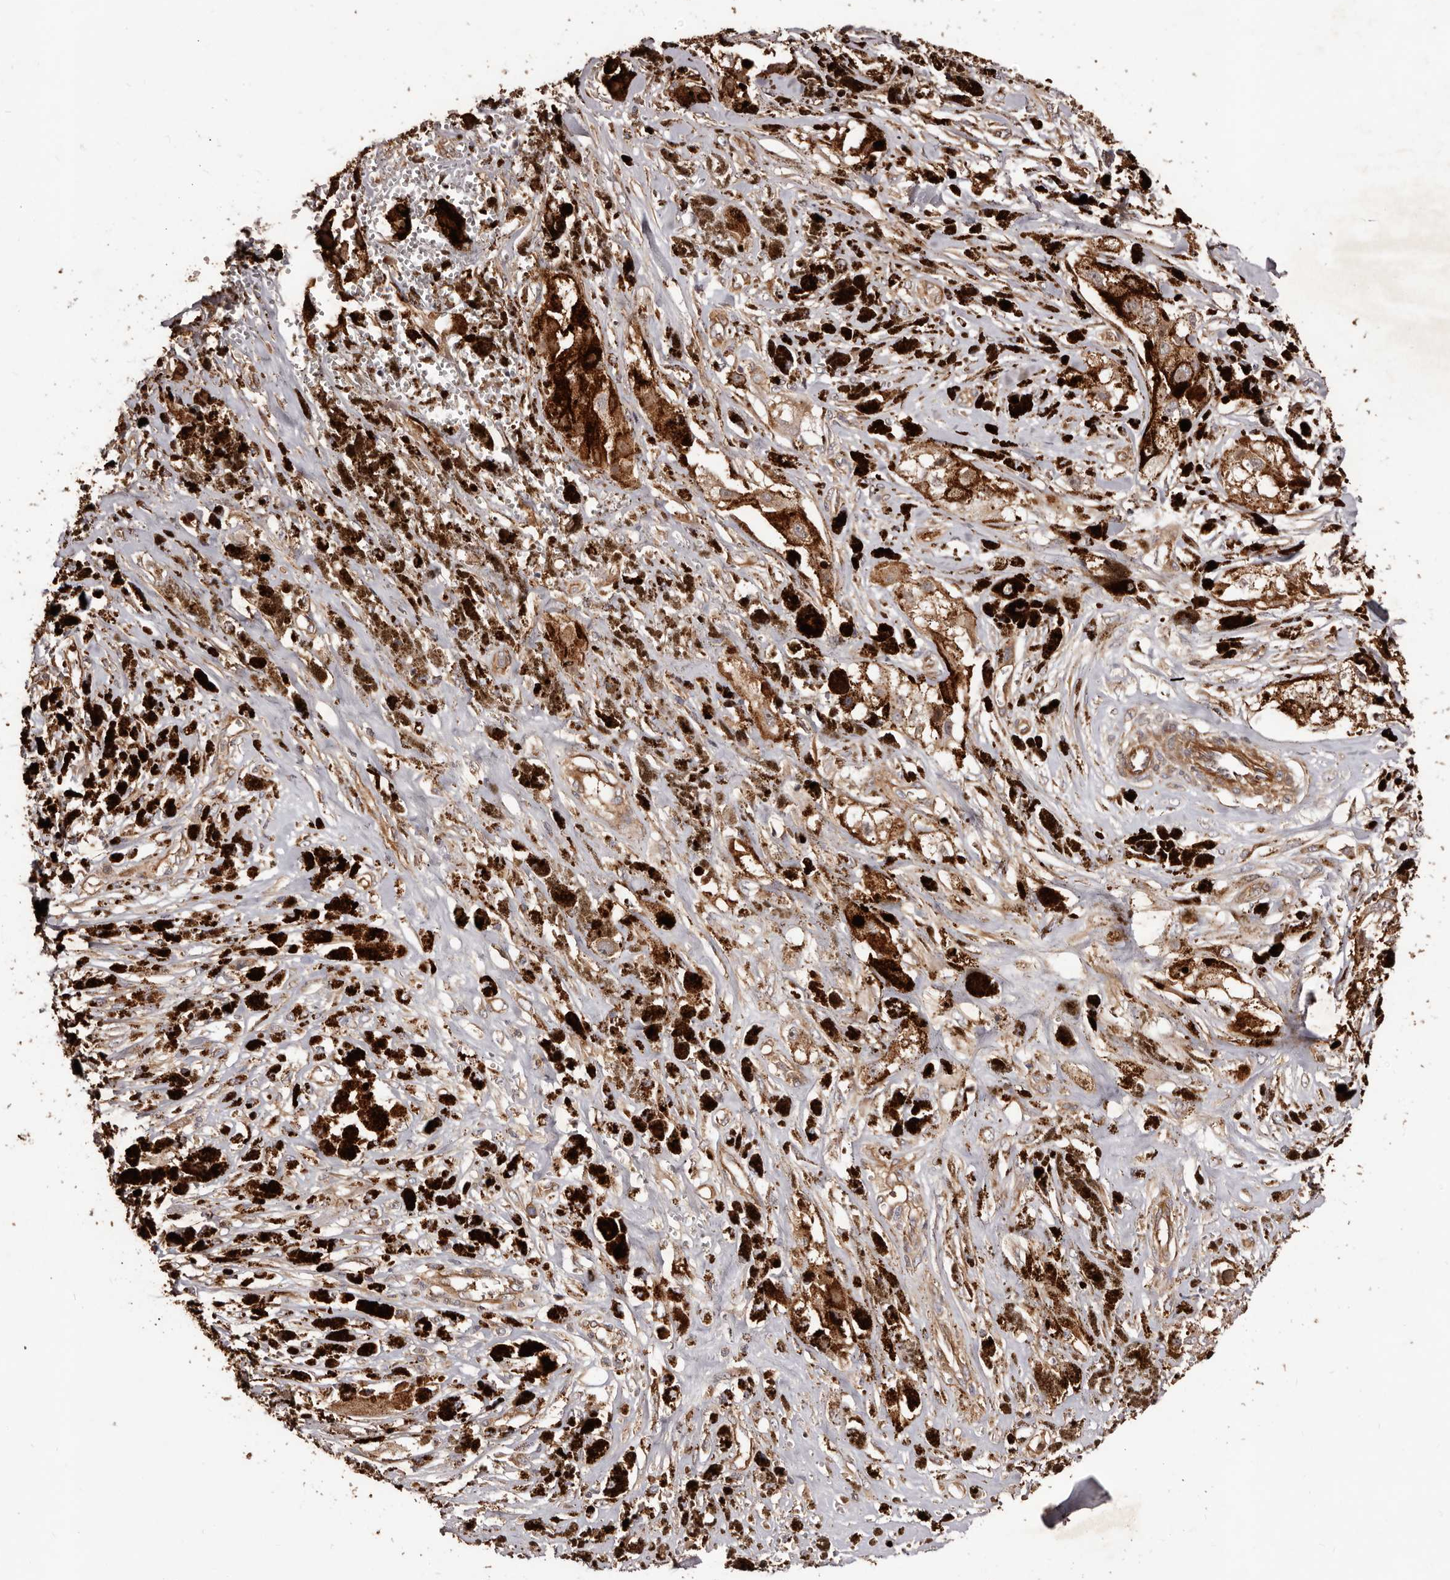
{"staining": {"intensity": "weak", "quantity": ">75%", "location": "cytoplasmic/membranous"}, "tissue": "melanoma", "cell_type": "Tumor cells", "image_type": "cancer", "snomed": [{"axis": "morphology", "description": "Malignant melanoma, NOS"}, {"axis": "topography", "description": "Skin"}], "caption": "Human malignant melanoma stained with a protein marker demonstrates weak staining in tumor cells.", "gene": "GTPBP1", "patient": {"sex": "male", "age": 88}}